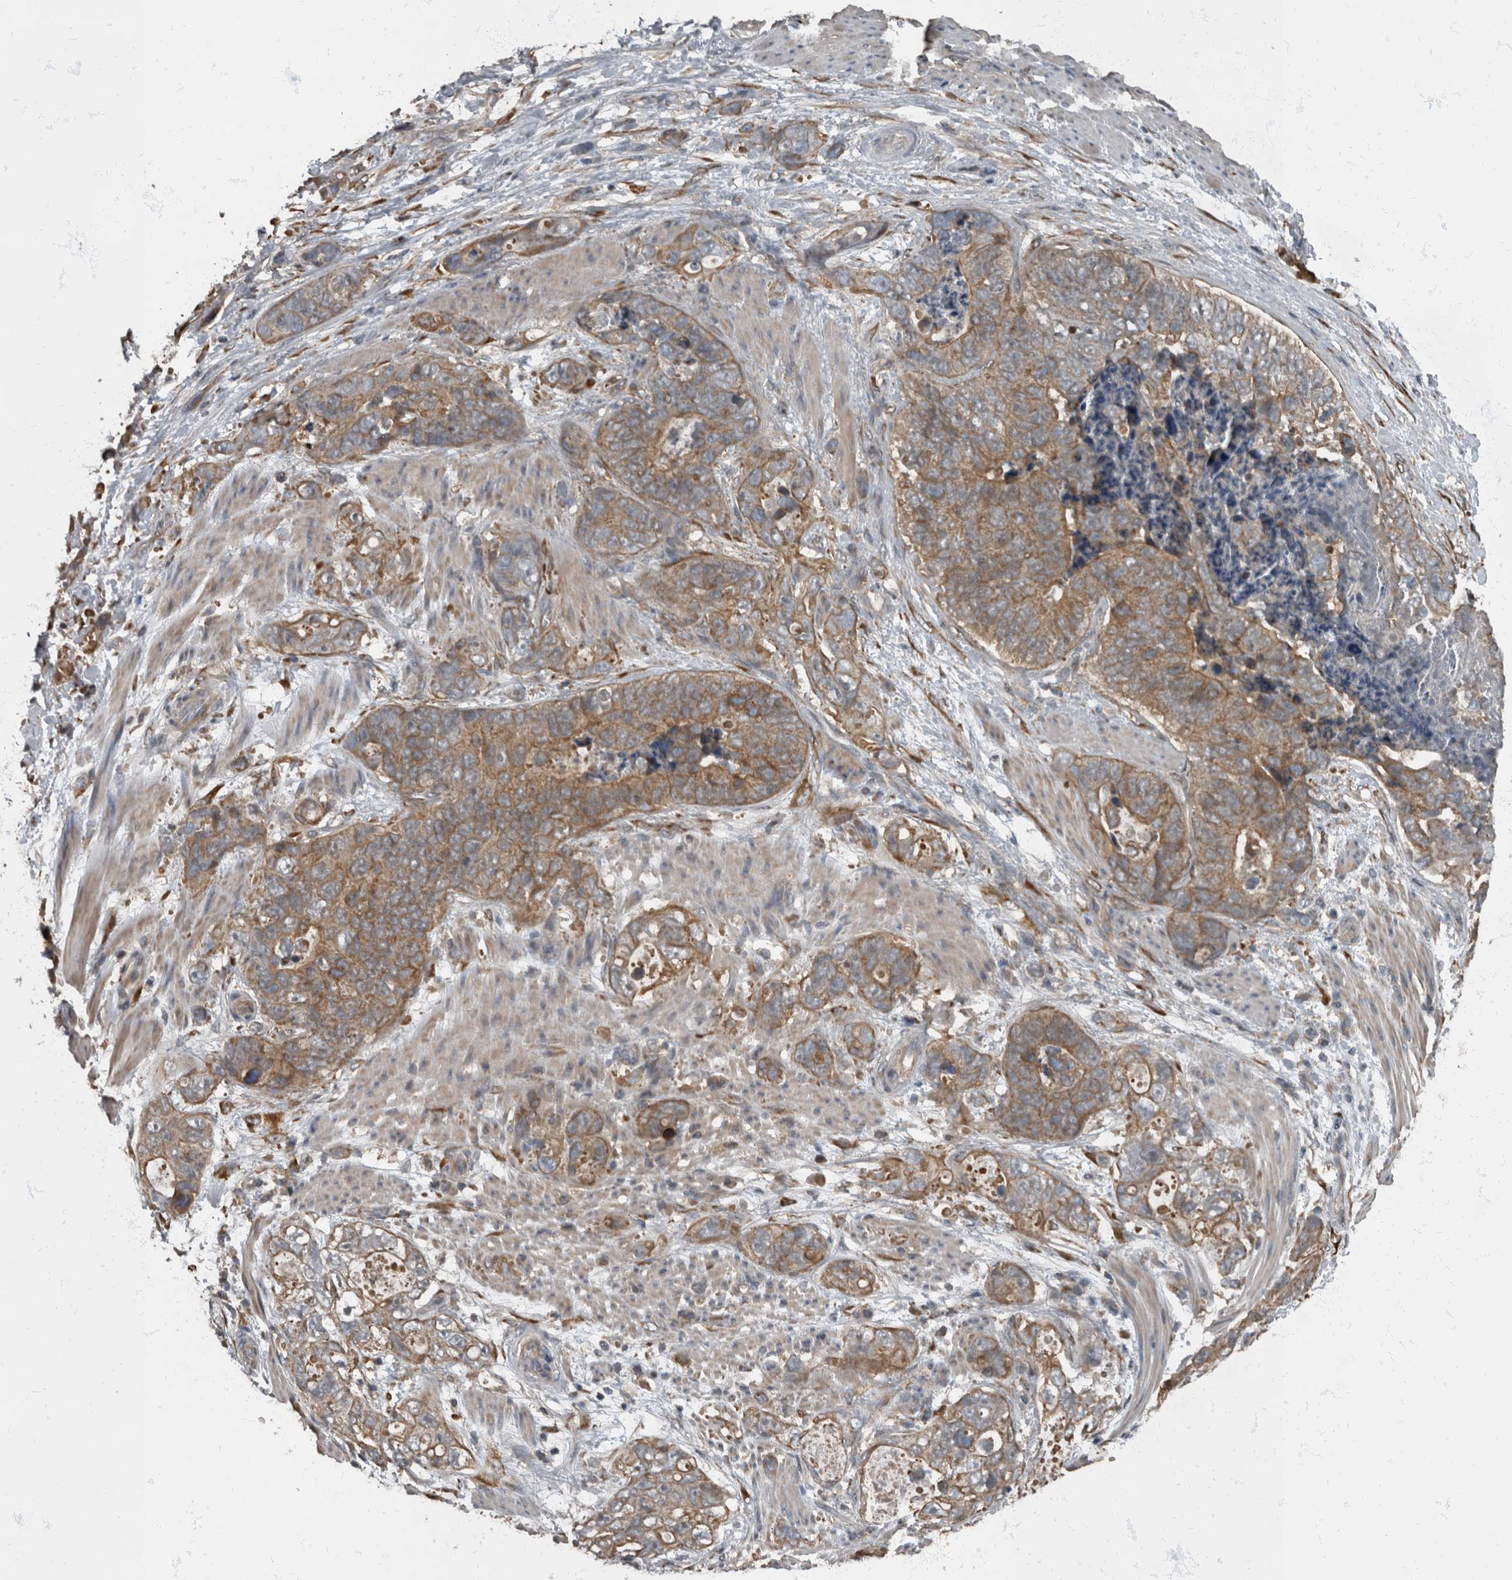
{"staining": {"intensity": "moderate", "quantity": ">75%", "location": "cytoplasmic/membranous"}, "tissue": "stomach cancer", "cell_type": "Tumor cells", "image_type": "cancer", "snomed": [{"axis": "morphology", "description": "Normal tissue, NOS"}, {"axis": "morphology", "description": "Adenocarcinoma, NOS"}, {"axis": "topography", "description": "Stomach"}], "caption": "This image displays stomach adenocarcinoma stained with immunohistochemistry to label a protein in brown. The cytoplasmic/membranous of tumor cells show moderate positivity for the protein. Nuclei are counter-stained blue.", "gene": "RABGGTB", "patient": {"sex": "female", "age": 89}}